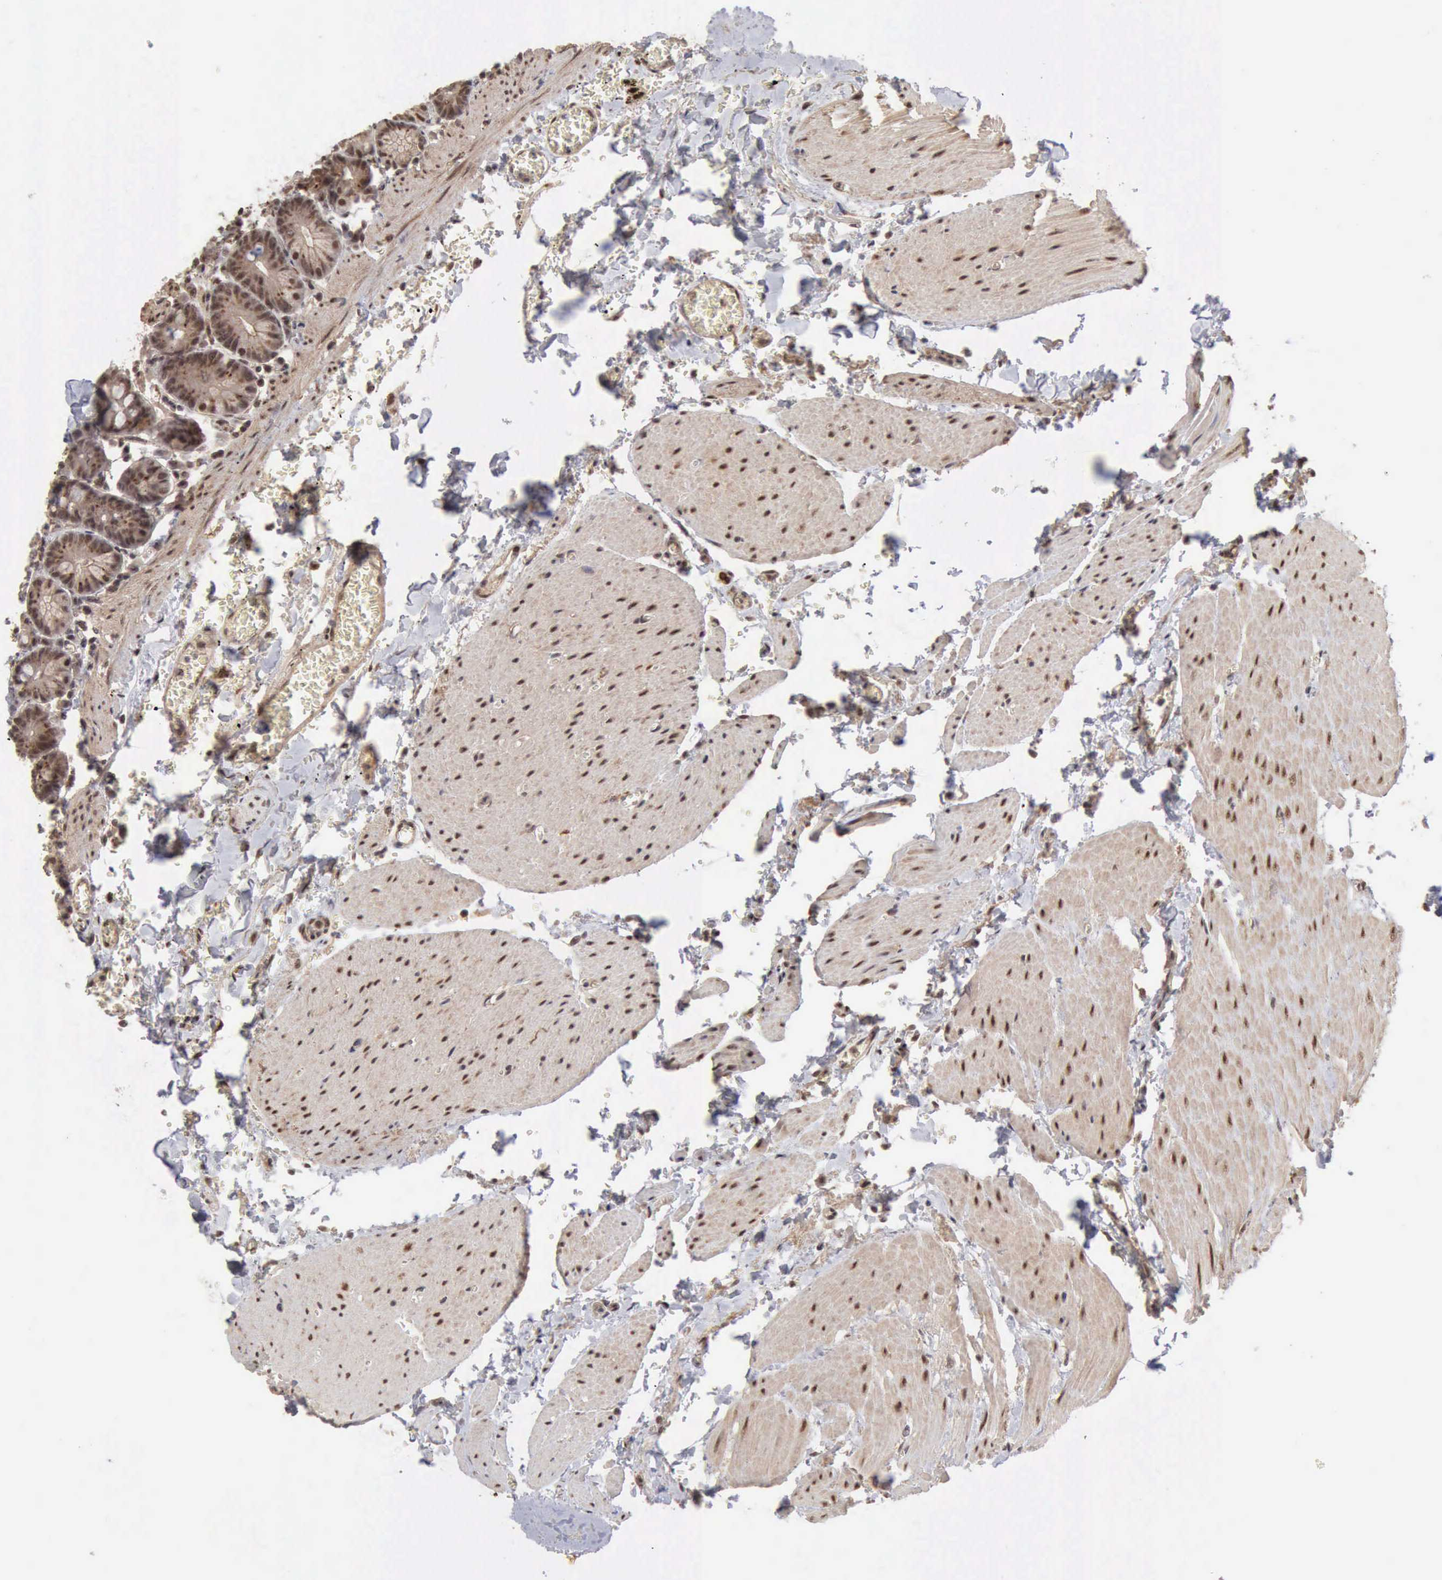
{"staining": {"intensity": "weak", "quantity": ">75%", "location": "cytoplasmic/membranous,nuclear"}, "tissue": "small intestine", "cell_type": "Glandular cells", "image_type": "normal", "snomed": [{"axis": "morphology", "description": "Normal tissue, NOS"}, {"axis": "topography", "description": "Small intestine"}], "caption": "High-power microscopy captured an immunohistochemistry (IHC) histopathology image of unremarkable small intestine, revealing weak cytoplasmic/membranous,nuclear staining in about >75% of glandular cells.", "gene": "CDKN2A", "patient": {"sex": "male", "age": 71}}